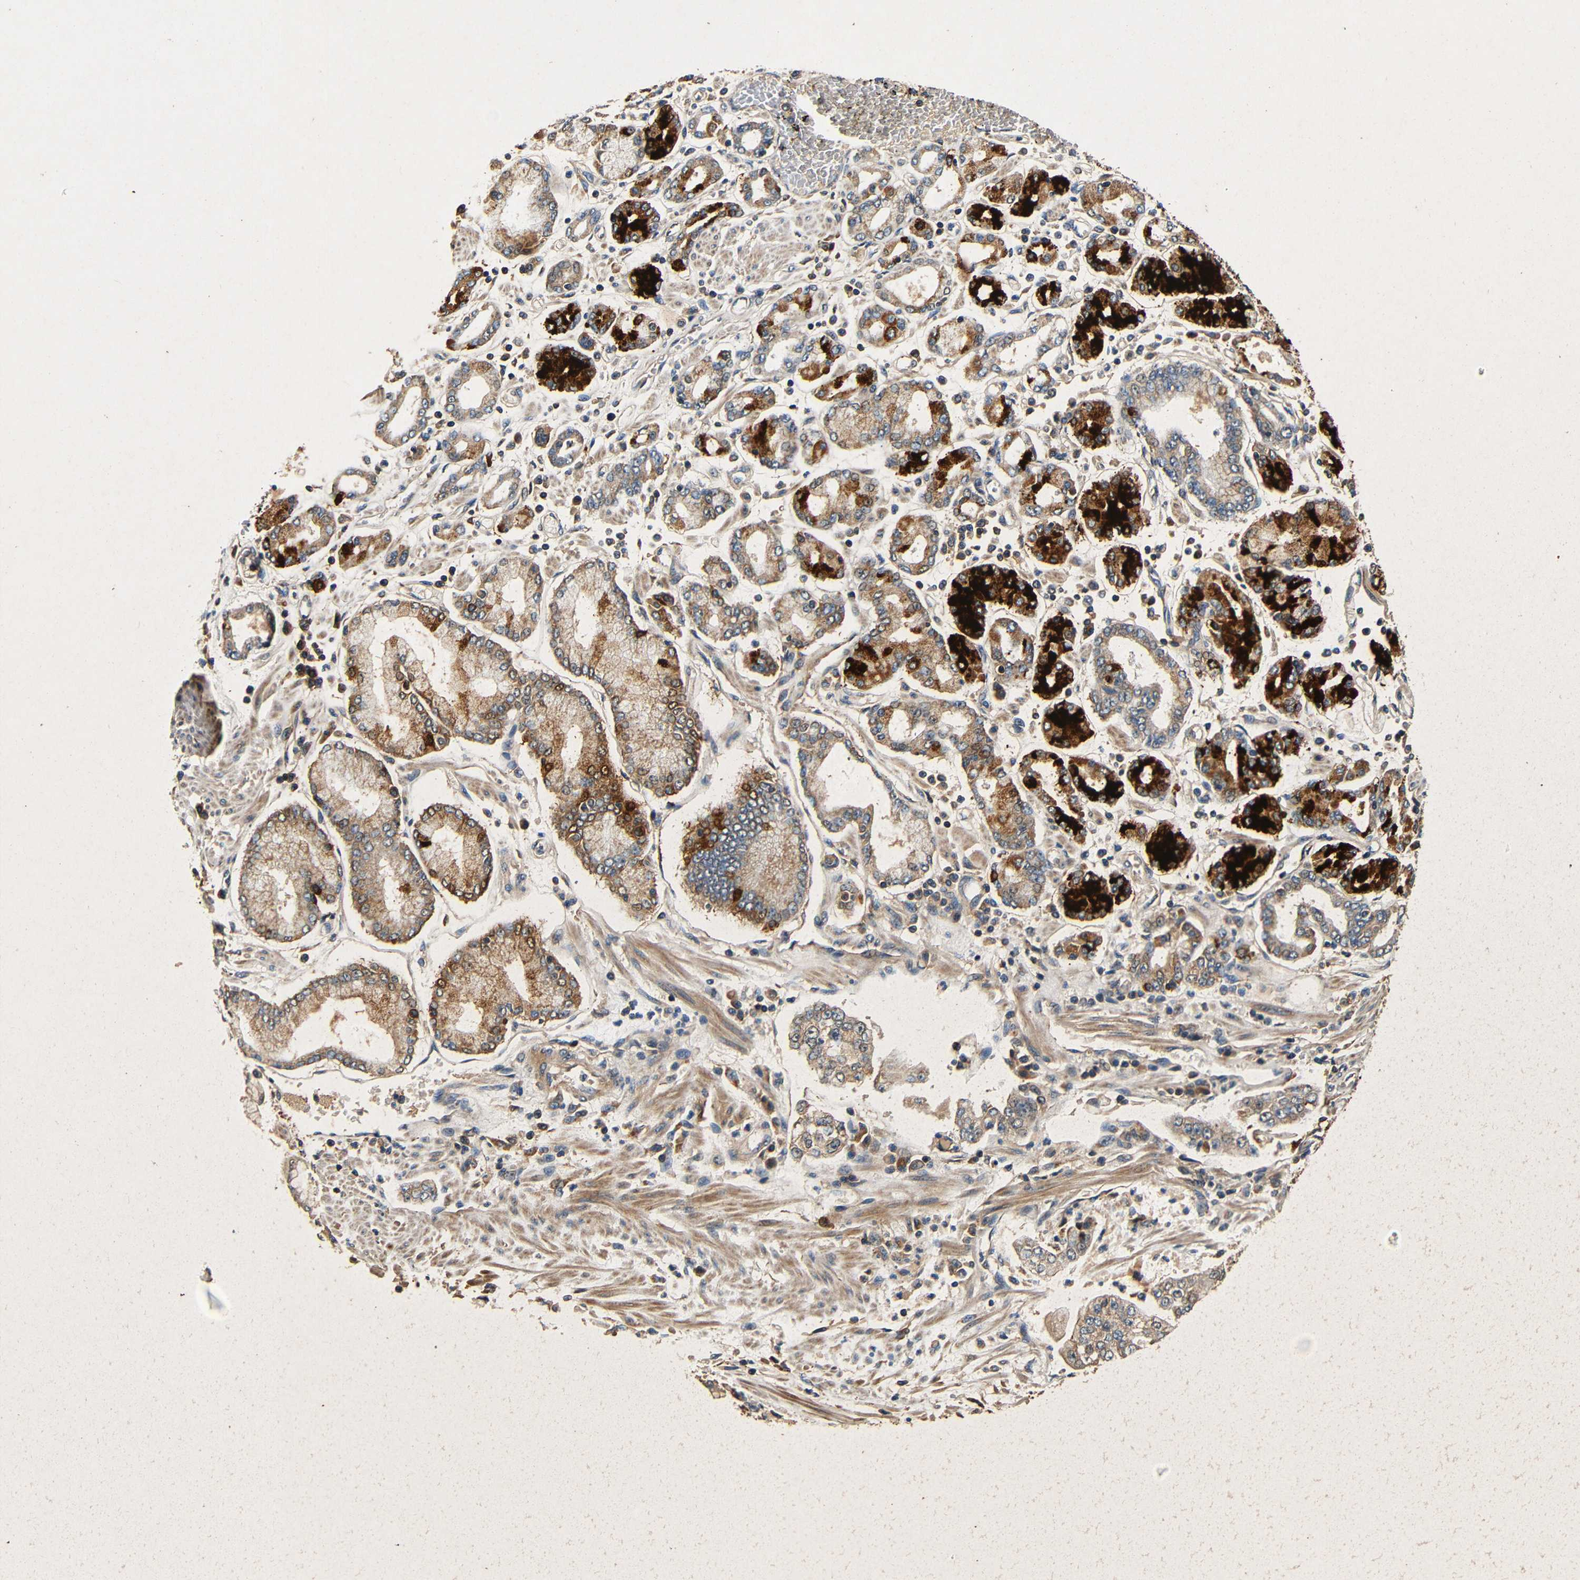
{"staining": {"intensity": "strong", "quantity": ">75%", "location": "cytoplasmic/membranous"}, "tissue": "stomach cancer", "cell_type": "Tumor cells", "image_type": "cancer", "snomed": [{"axis": "morphology", "description": "Adenocarcinoma, NOS"}, {"axis": "topography", "description": "Stomach"}], "caption": "This micrograph exhibits immunohistochemistry (IHC) staining of human stomach adenocarcinoma, with high strong cytoplasmic/membranous positivity in approximately >75% of tumor cells.", "gene": "MTX1", "patient": {"sex": "male", "age": 76}}